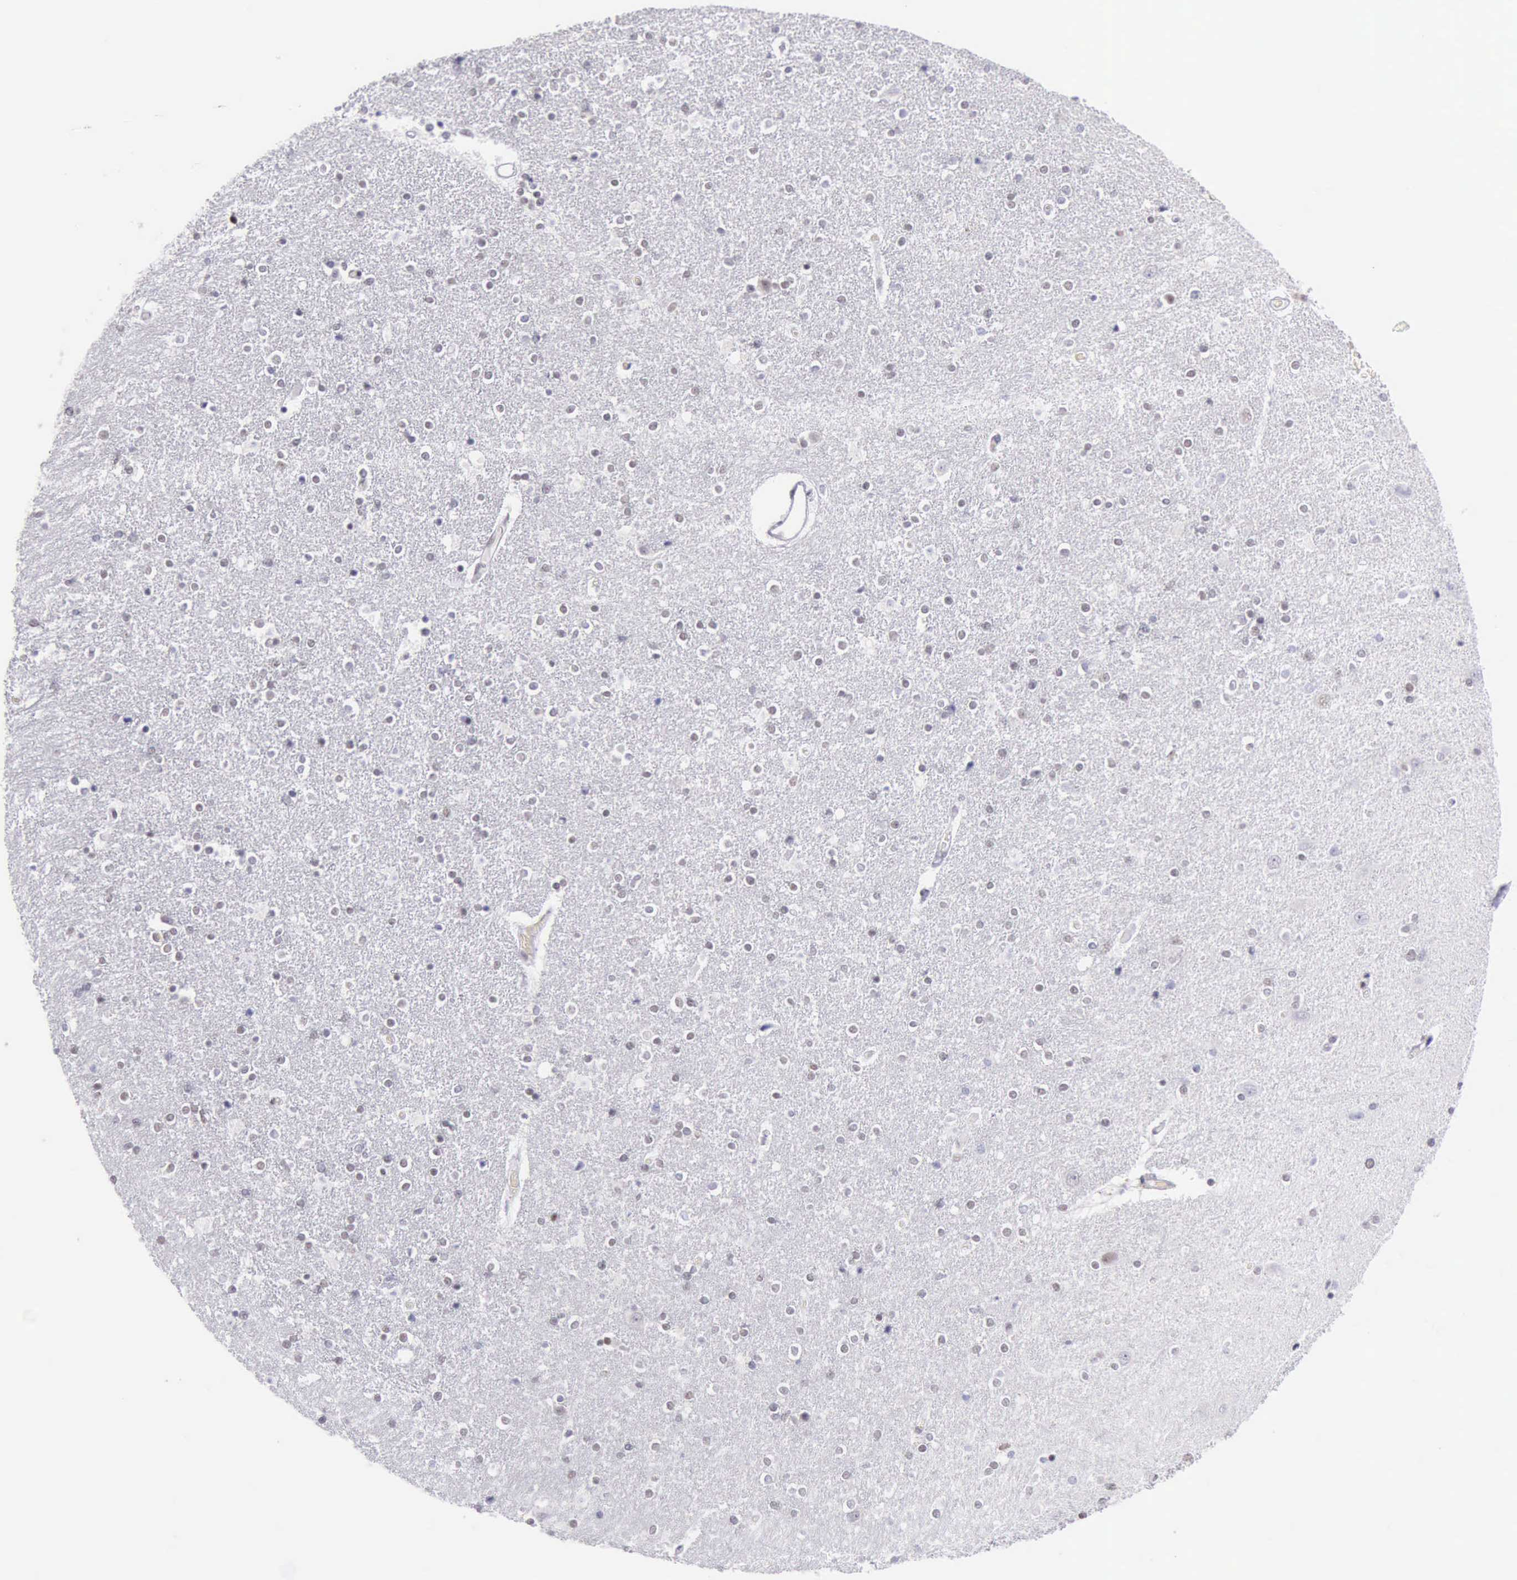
{"staining": {"intensity": "weak", "quantity": "25%-75%", "location": "nuclear"}, "tissue": "caudate", "cell_type": "Glial cells", "image_type": "normal", "snomed": [{"axis": "morphology", "description": "Normal tissue, NOS"}, {"axis": "topography", "description": "Lateral ventricle wall"}], "caption": "There is low levels of weak nuclear positivity in glial cells of normal caudate, as demonstrated by immunohistochemical staining (brown color).", "gene": "EP300", "patient": {"sex": "female", "age": 54}}